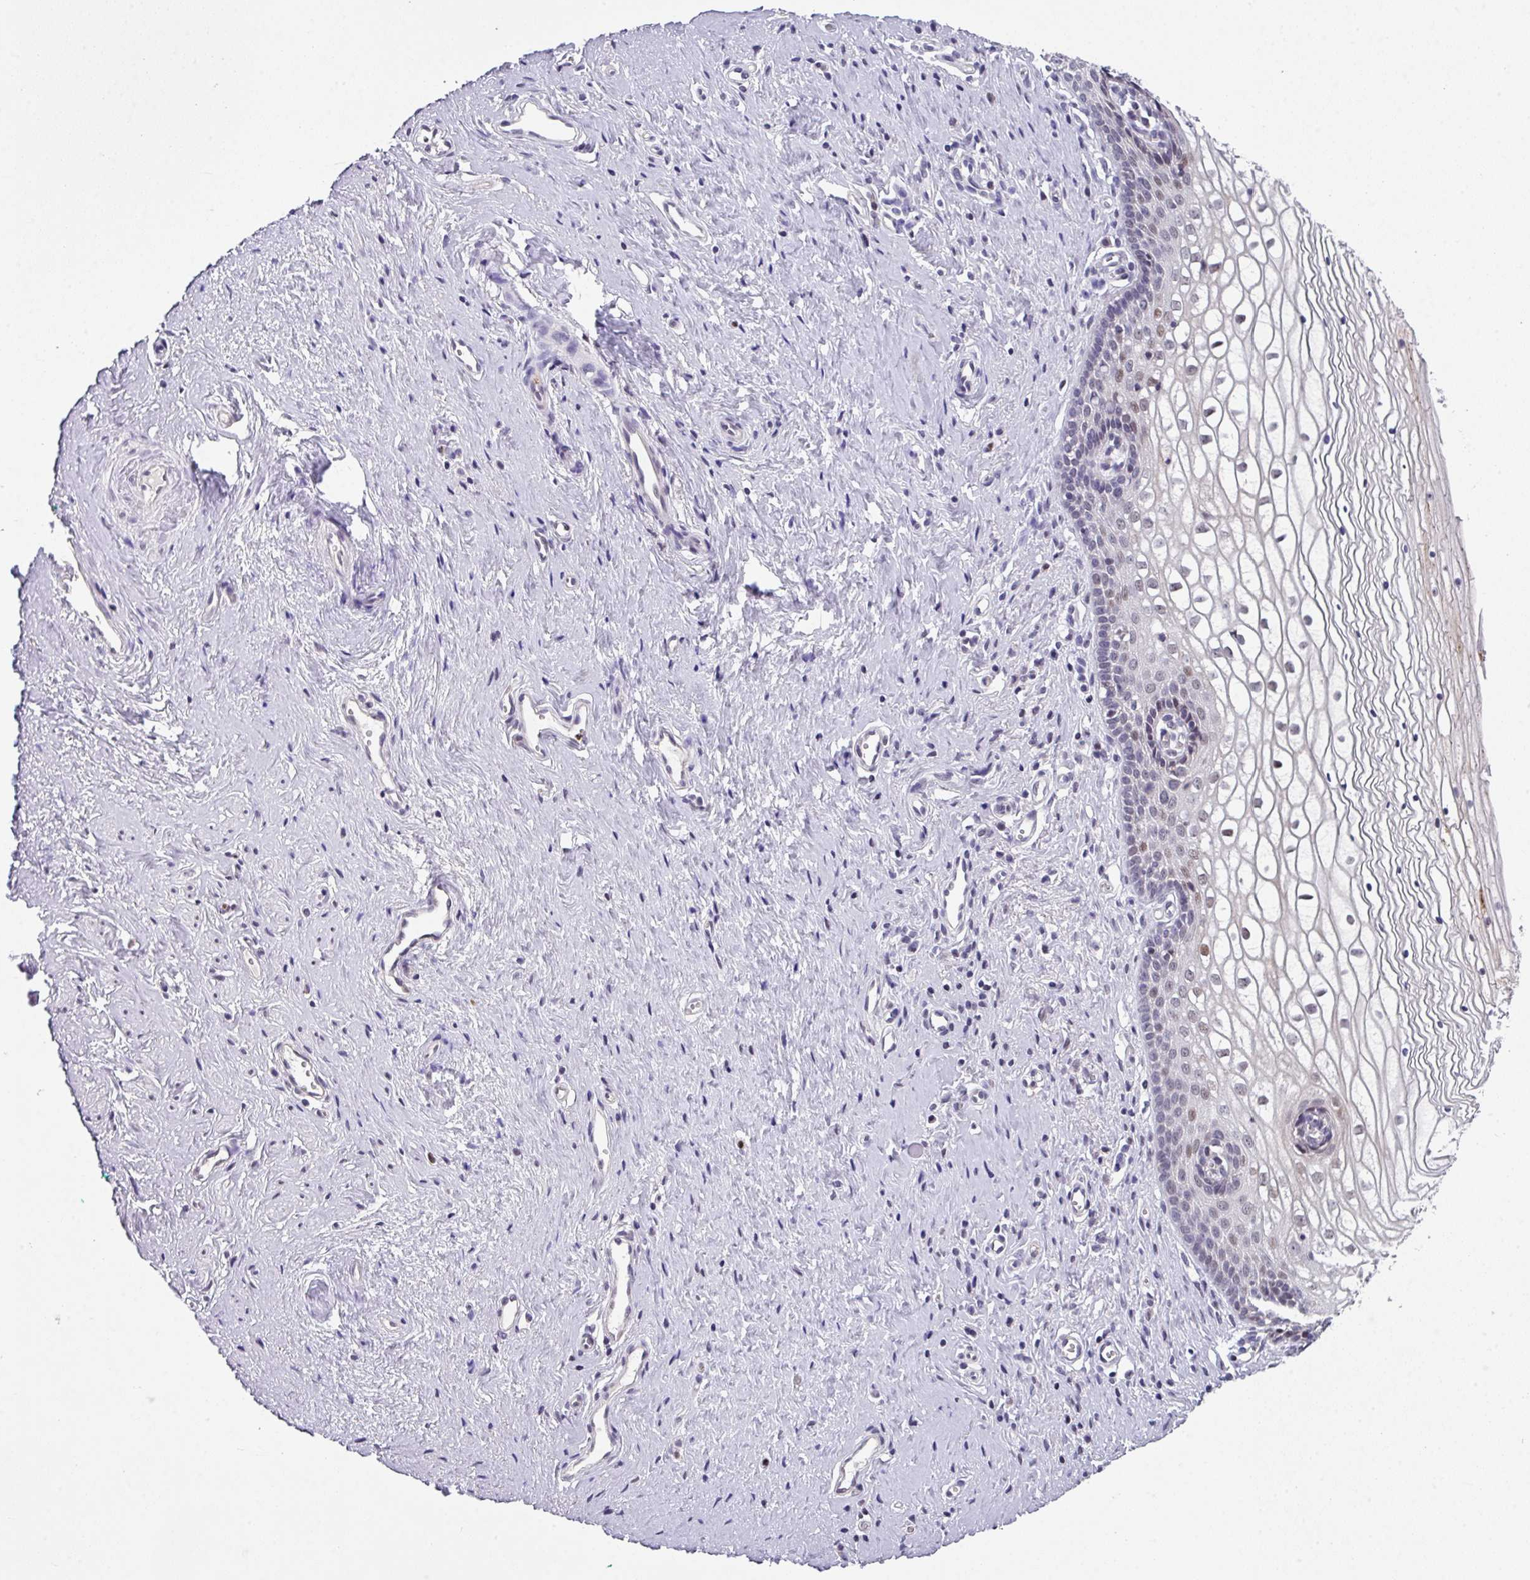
{"staining": {"intensity": "moderate", "quantity": "<25%", "location": "nuclear"}, "tissue": "vagina", "cell_type": "Squamous epithelial cells", "image_type": "normal", "snomed": [{"axis": "morphology", "description": "Normal tissue, NOS"}, {"axis": "topography", "description": "Vagina"}], "caption": "Normal vagina was stained to show a protein in brown. There is low levels of moderate nuclear staining in about <25% of squamous epithelial cells. (Stains: DAB (3,3'-diaminobenzidine) in brown, nuclei in blue, Microscopy: brightfield microscopy at high magnification).", "gene": "ZFP3", "patient": {"sex": "female", "age": 59}}